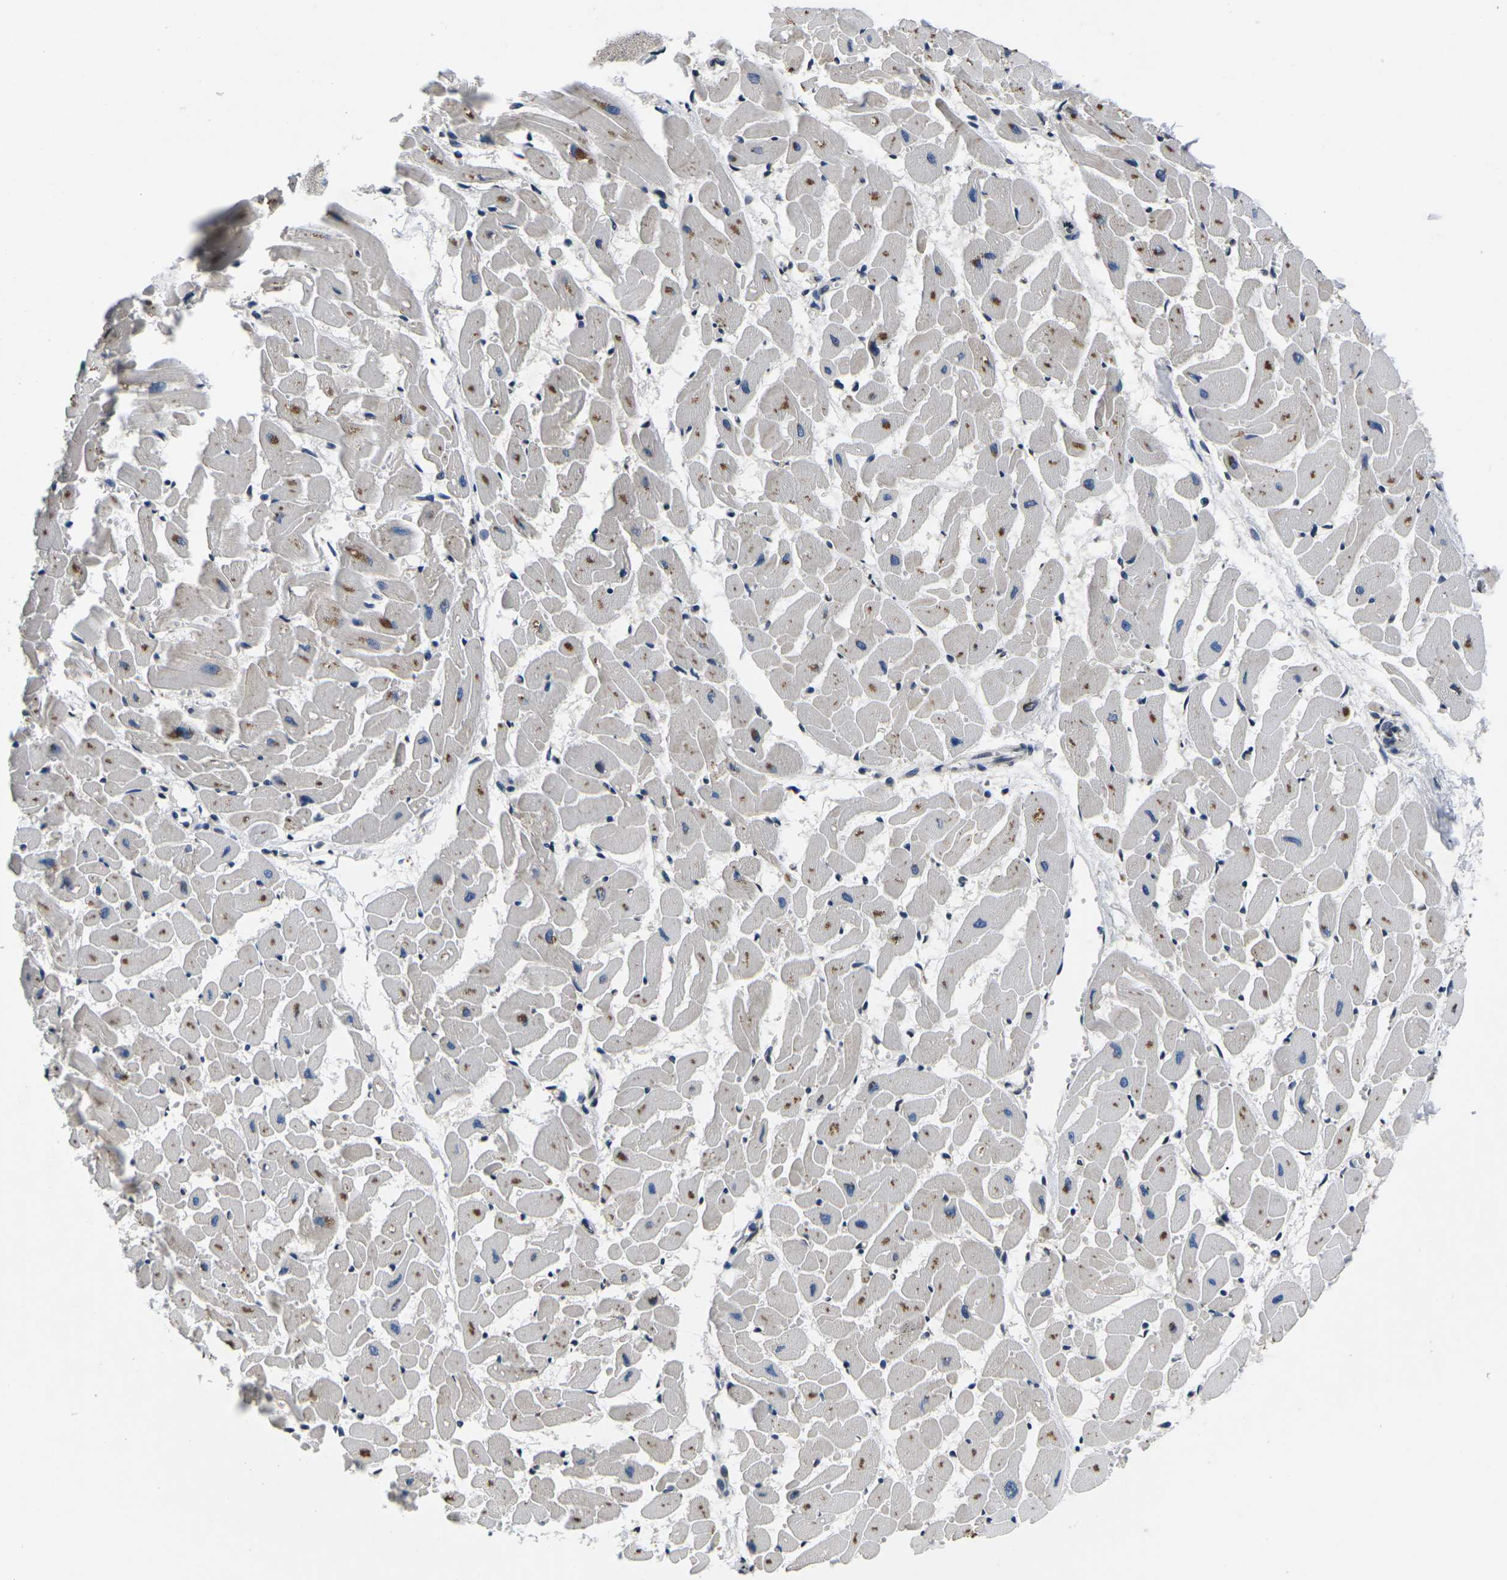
{"staining": {"intensity": "moderate", "quantity": "25%-75%", "location": "cytoplasmic/membranous"}, "tissue": "heart muscle", "cell_type": "Cardiomyocytes", "image_type": "normal", "snomed": [{"axis": "morphology", "description": "Normal tissue, NOS"}, {"axis": "topography", "description": "Heart"}], "caption": "Protein expression analysis of unremarkable human heart muscle reveals moderate cytoplasmic/membranous positivity in about 25%-75% of cardiomyocytes. (IHC, brightfield microscopy, high magnification).", "gene": "SNX10", "patient": {"sex": "female", "age": 19}}